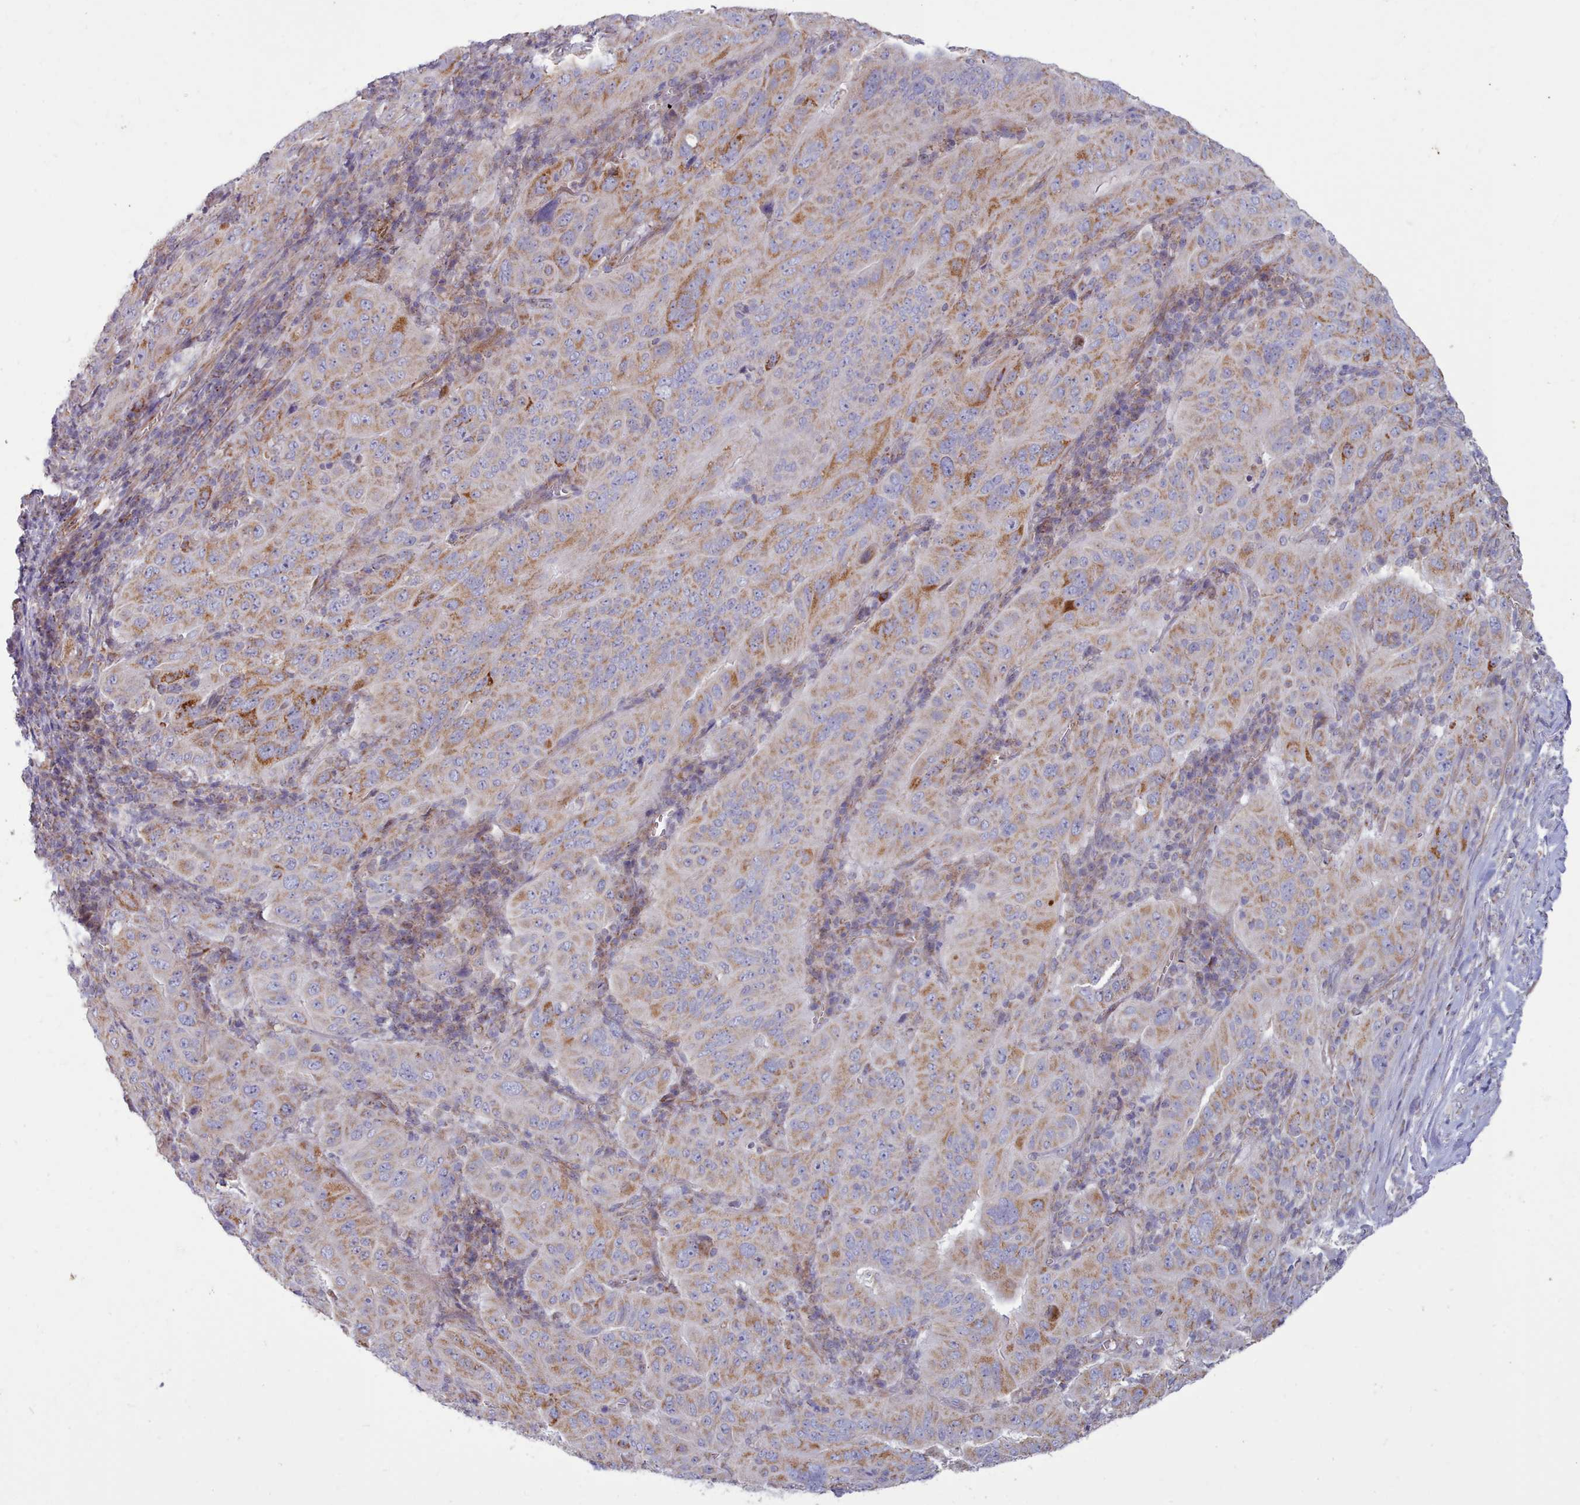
{"staining": {"intensity": "moderate", "quantity": ">75%", "location": "cytoplasmic/membranous"}, "tissue": "pancreatic cancer", "cell_type": "Tumor cells", "image_type": "cancer", "snomed": [{"axis": "morphology", "description": "Adenocarcinoma, NOS"}, {"axis": "topography", "description": "Pancreas"}], "caption": "Pancreatic adenocarcinoma tissue demonstrates moderate cytoplasmic/membranous positivity in approximately >75% of tumor cells", "gene": "MRPL21", "patient": {"sex": "male", "age": 63}}